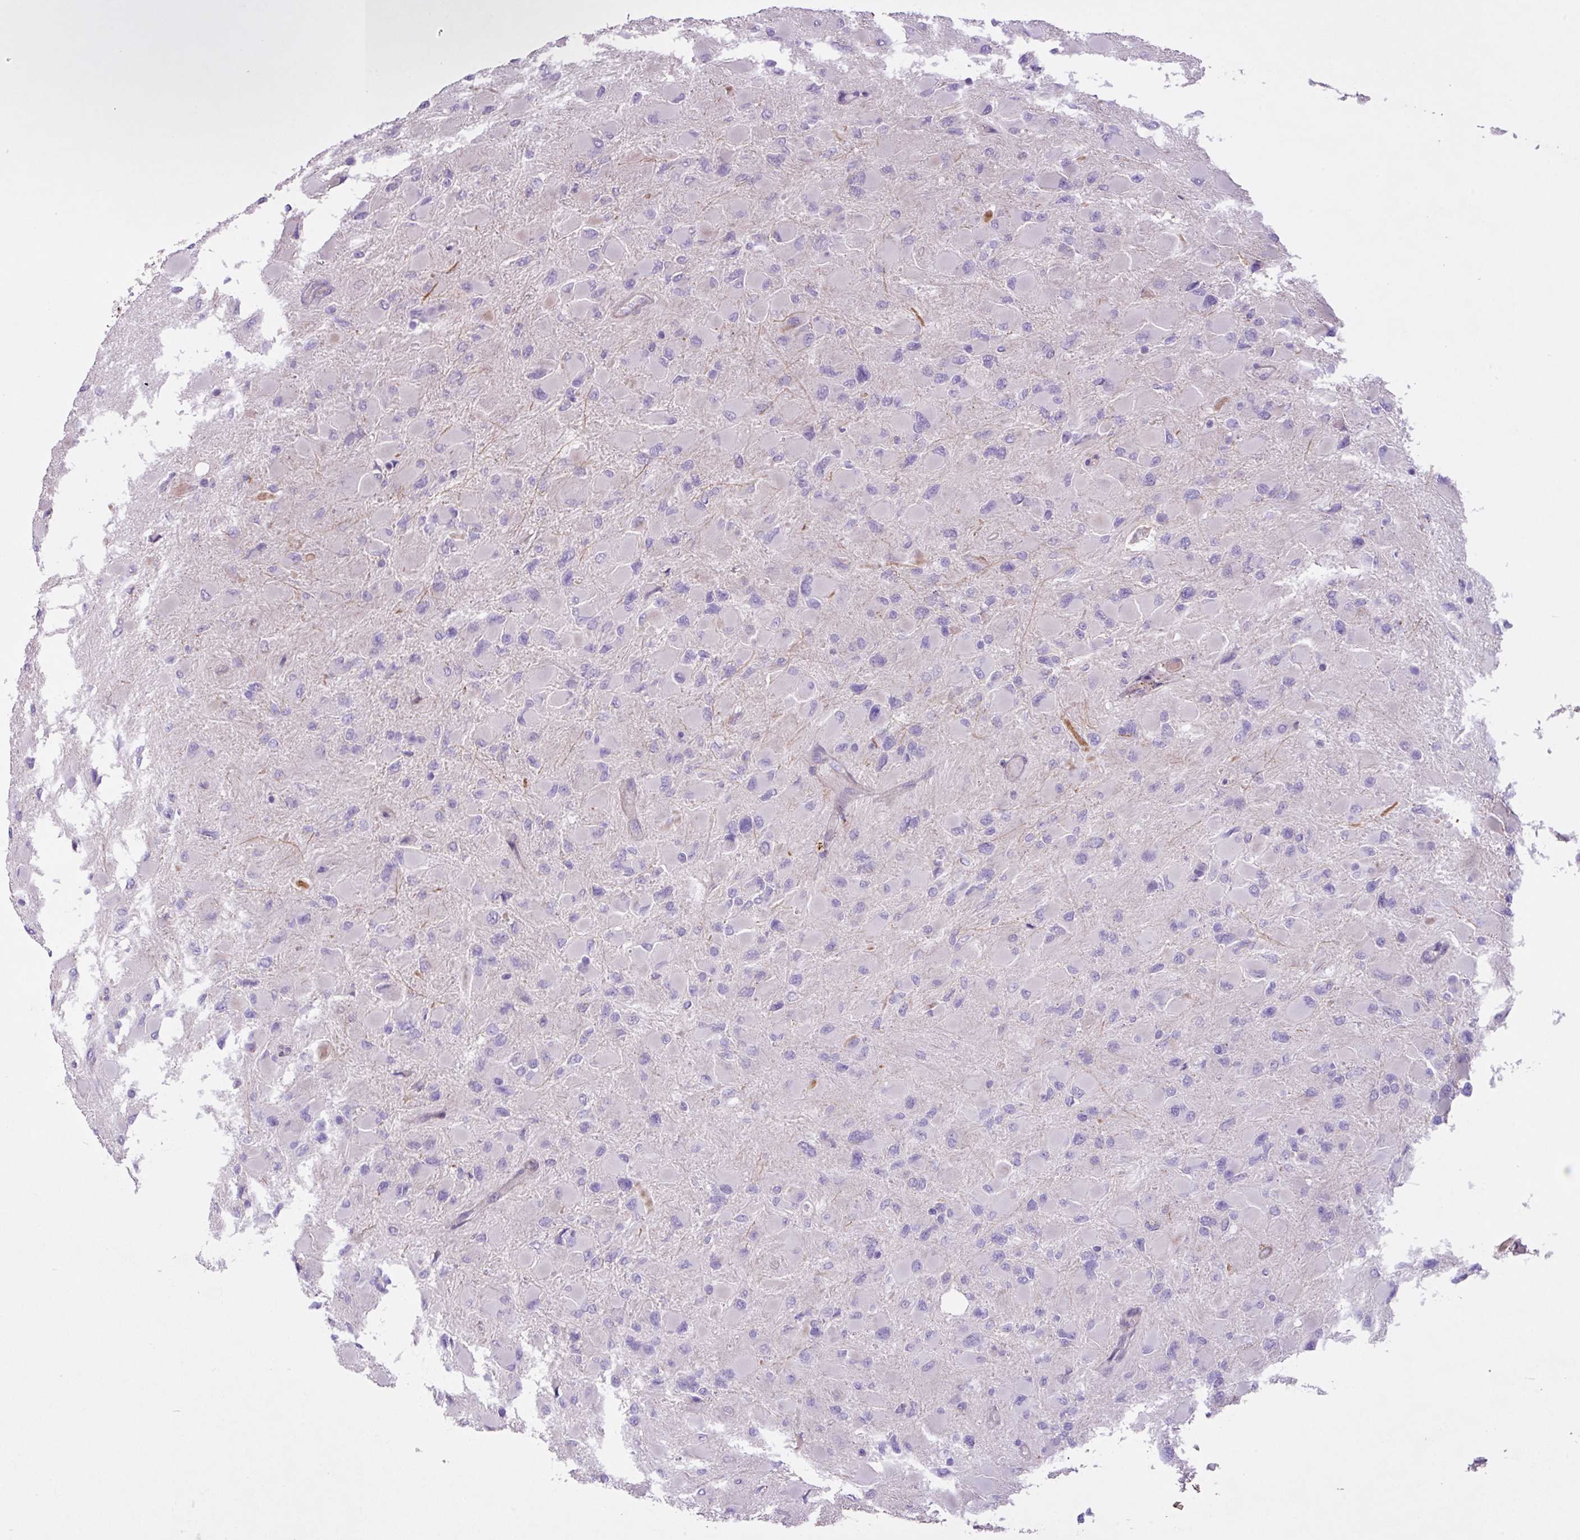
{"staining": {"intensity": "negative", "quantity": "none", "location": "none"}, "tissue": "glioma", "cell_type": "Tumor cells", "image_type": "cancer", "snomed": [{"axis": "morphology", "description": "Glioma, malignant, High grade"}, {"axis": "topography", "description": "Cerebral cortex"}], "caption": "An immunohistochemistry (IHC) histopathology image of high-grade glioma (malignant) is shown. There is no staining in tumor cells of high-grade glioma (malignant).", "gene": "CD248", "patient": {"sex": "female", "age": 36}}